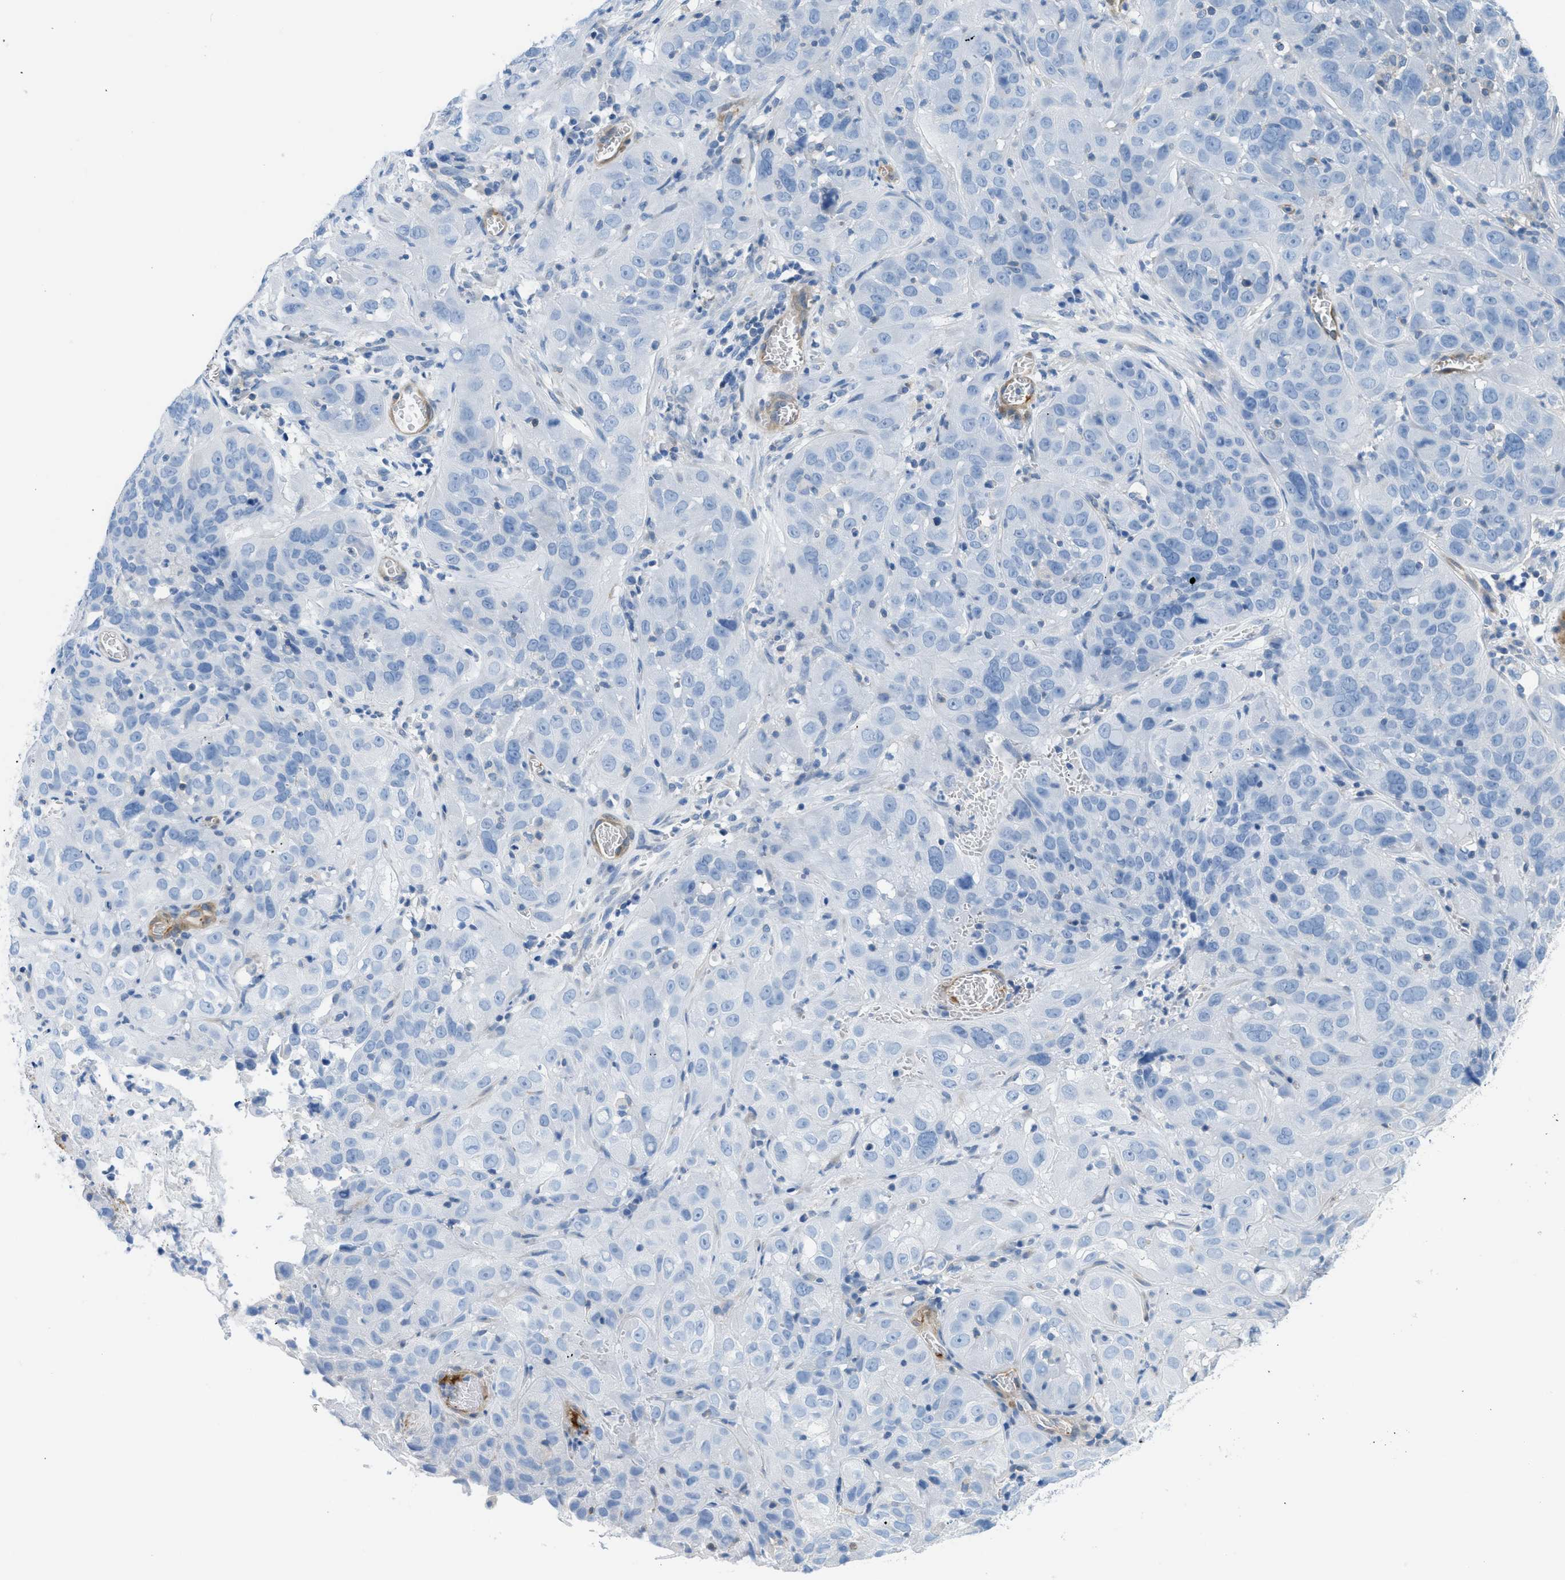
{"staining": {"intensity": "negative", "quantity": "none", "location": "none"}, "tissue": "cervical cancer", "cell_type": "Tumor cells", "image_type": "cancer", "snomed": [{"axis": "morphology", "description": "Squamous cell carcinoma, NOS"}, {"axis": "topography", "description": "Cervix"}], "caption": "Human cervical cancer stained for a protein using immunohistochemistry (IHC) demonstrates no expression in tumor cells.", "gene": "MAPRE2", "patient": {"sex": "female", "age": 32}}